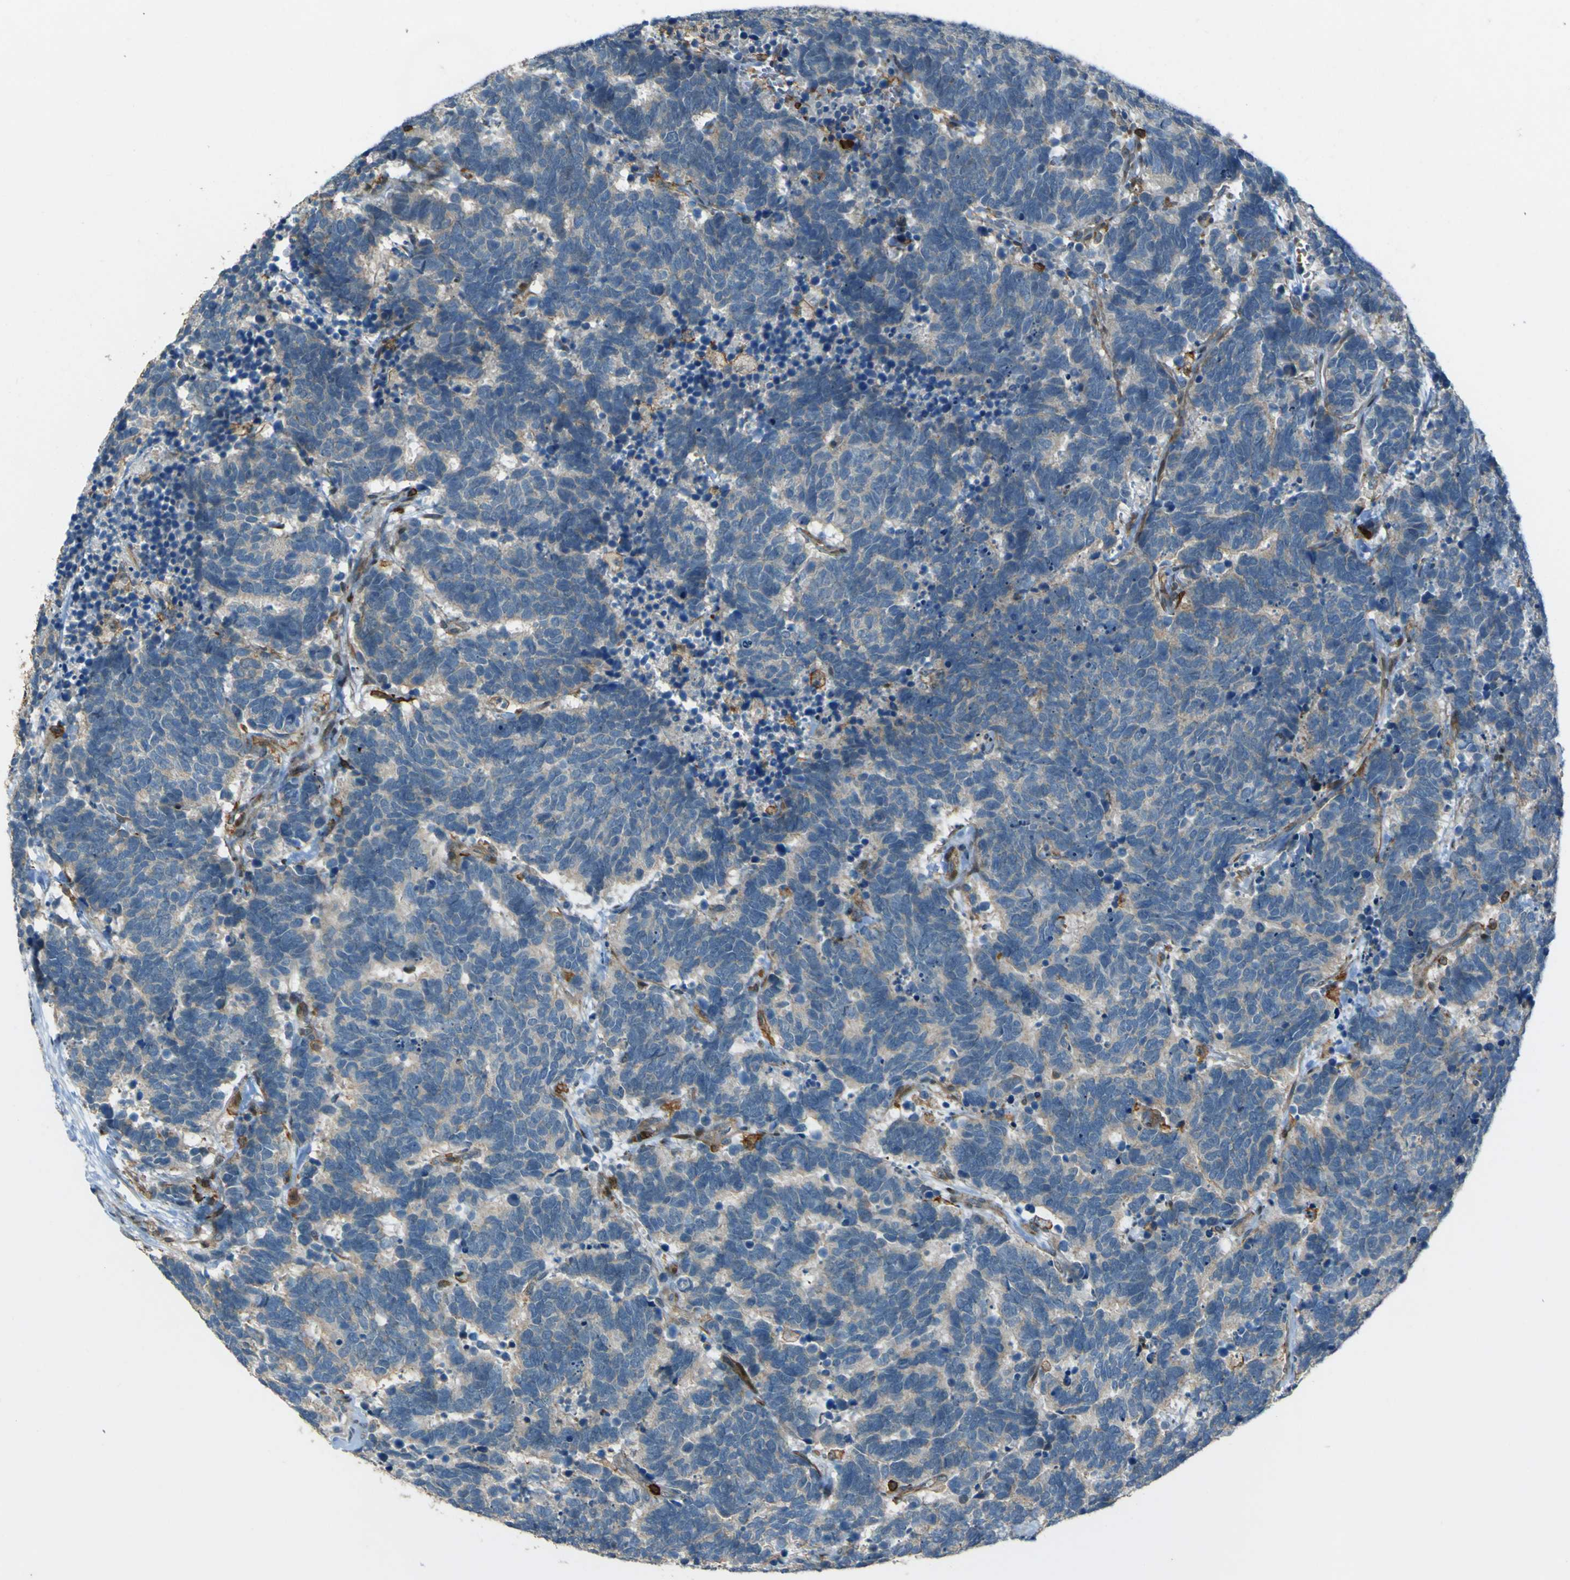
{"staining": {"intensity": "weak", "quantity": "<25%", "location": "cytoplasmic/membranous"}, "tissue": "carcinoid", "cell_type": "Tumor cells", "image_type": "cancer", "snomed": [{"axis": "morphology", "description": "Carcinoma, NOS"}, {"axis": "morphology", "description": "Carcinoid, malignant, NOS"}, {"axis": "topography", "description": "Urinary bladder"}], "caption": "This is an immunohistochemistry micrograph of human carcinoid. There is no staining in tumor cells.", "gene": "PCDHB5", "patient": {"sex": "male", "age": 57}}